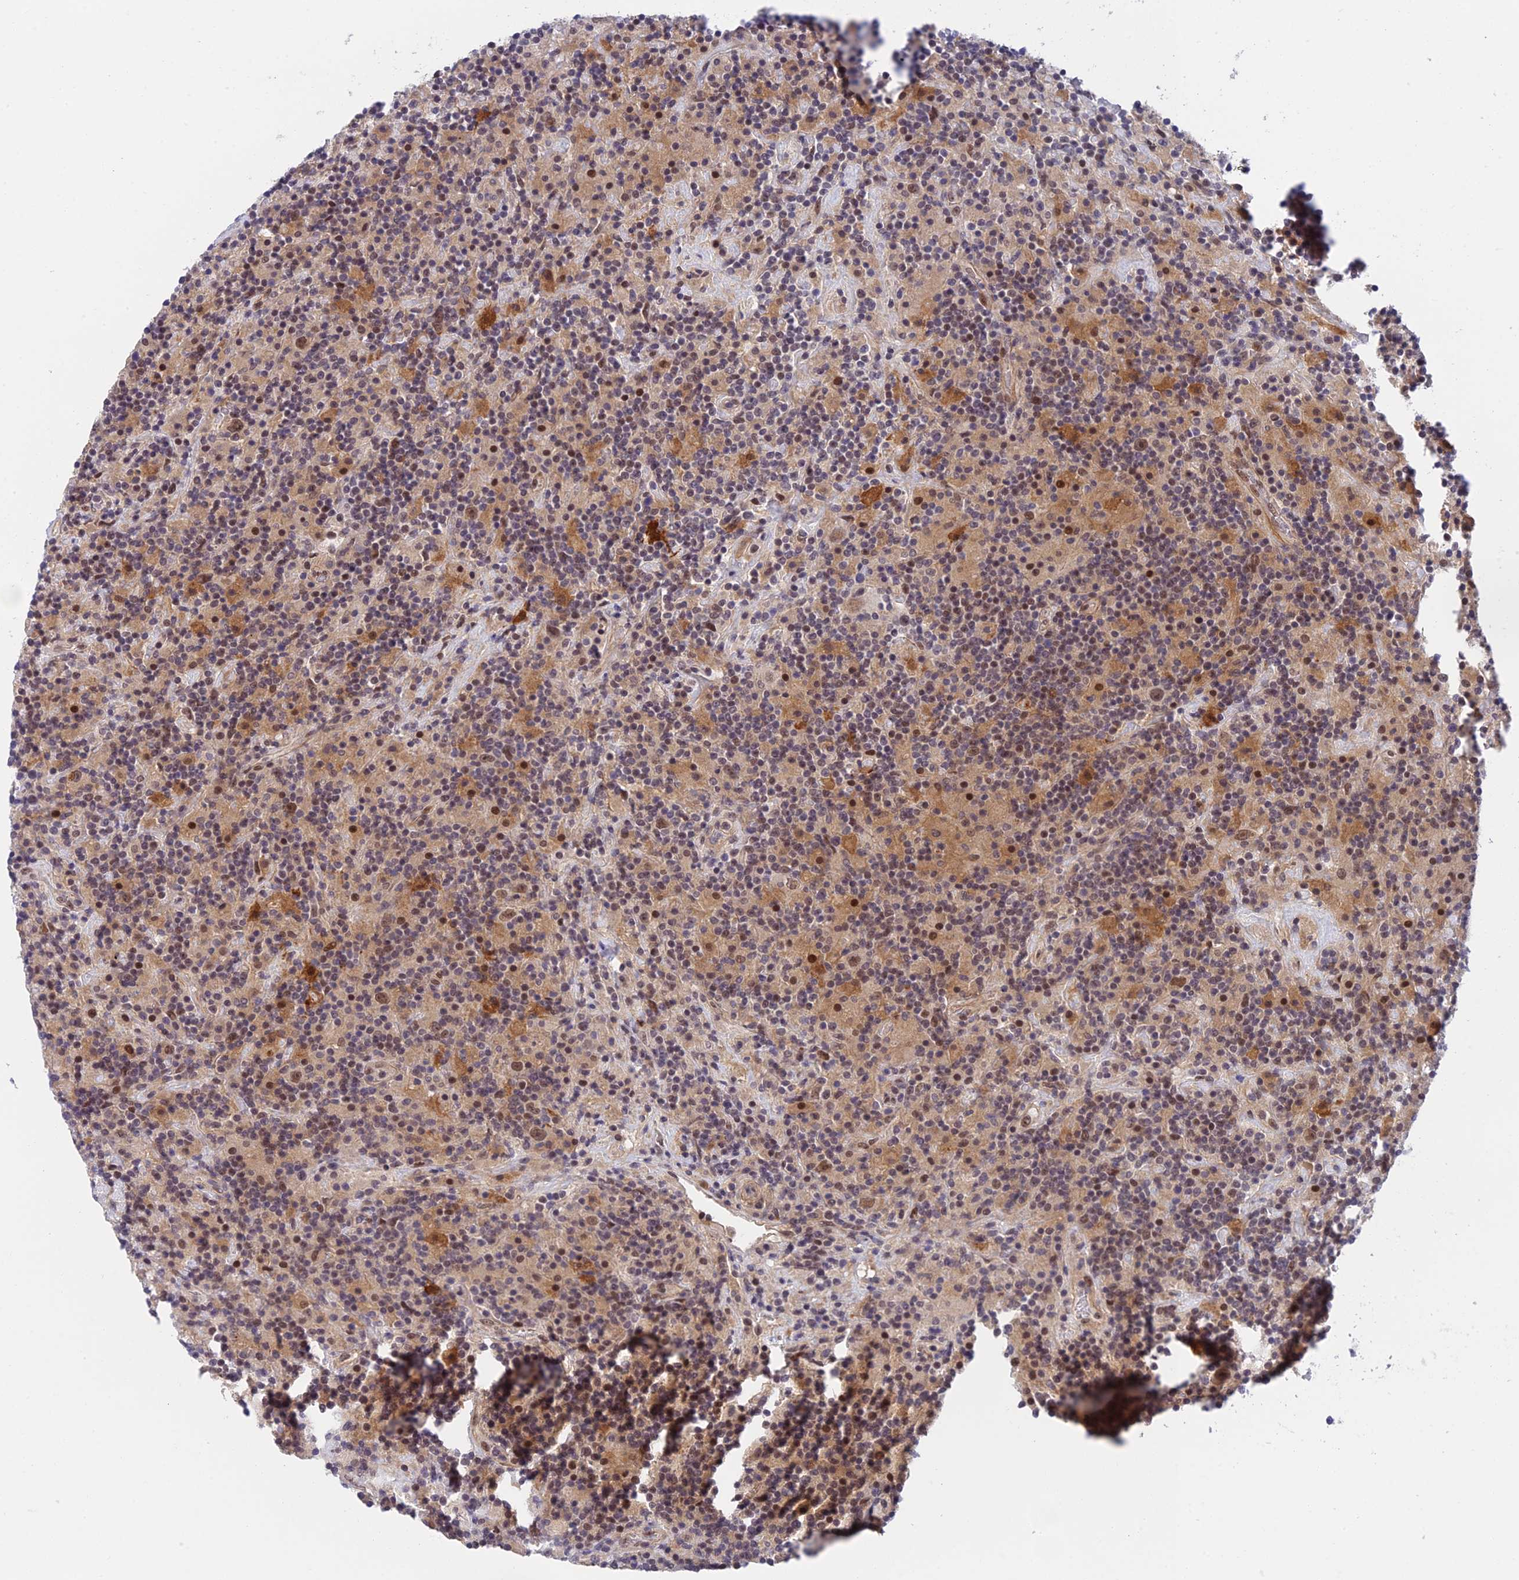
{"staining": {"intensity": "moderate", "quantity": "25%-75%", "location": "nuclear"}, "tissue": "lymphoma", "cell_type": "Tumor cells", "image_type": "cancer", "snomed": [{"axis": "morphology", "description": "Hodgkin's disease, NOS"}, {"axis": "topography", "description": "Lymph node"}], "caption": "There is medium levels of moderate nuclear expression in tumor cells of lymphoma, as demonstrated by immunohistochemical staining (brown color).", "gene": "NSMCE1", "patient": {"sex": "male", "age": 70}}